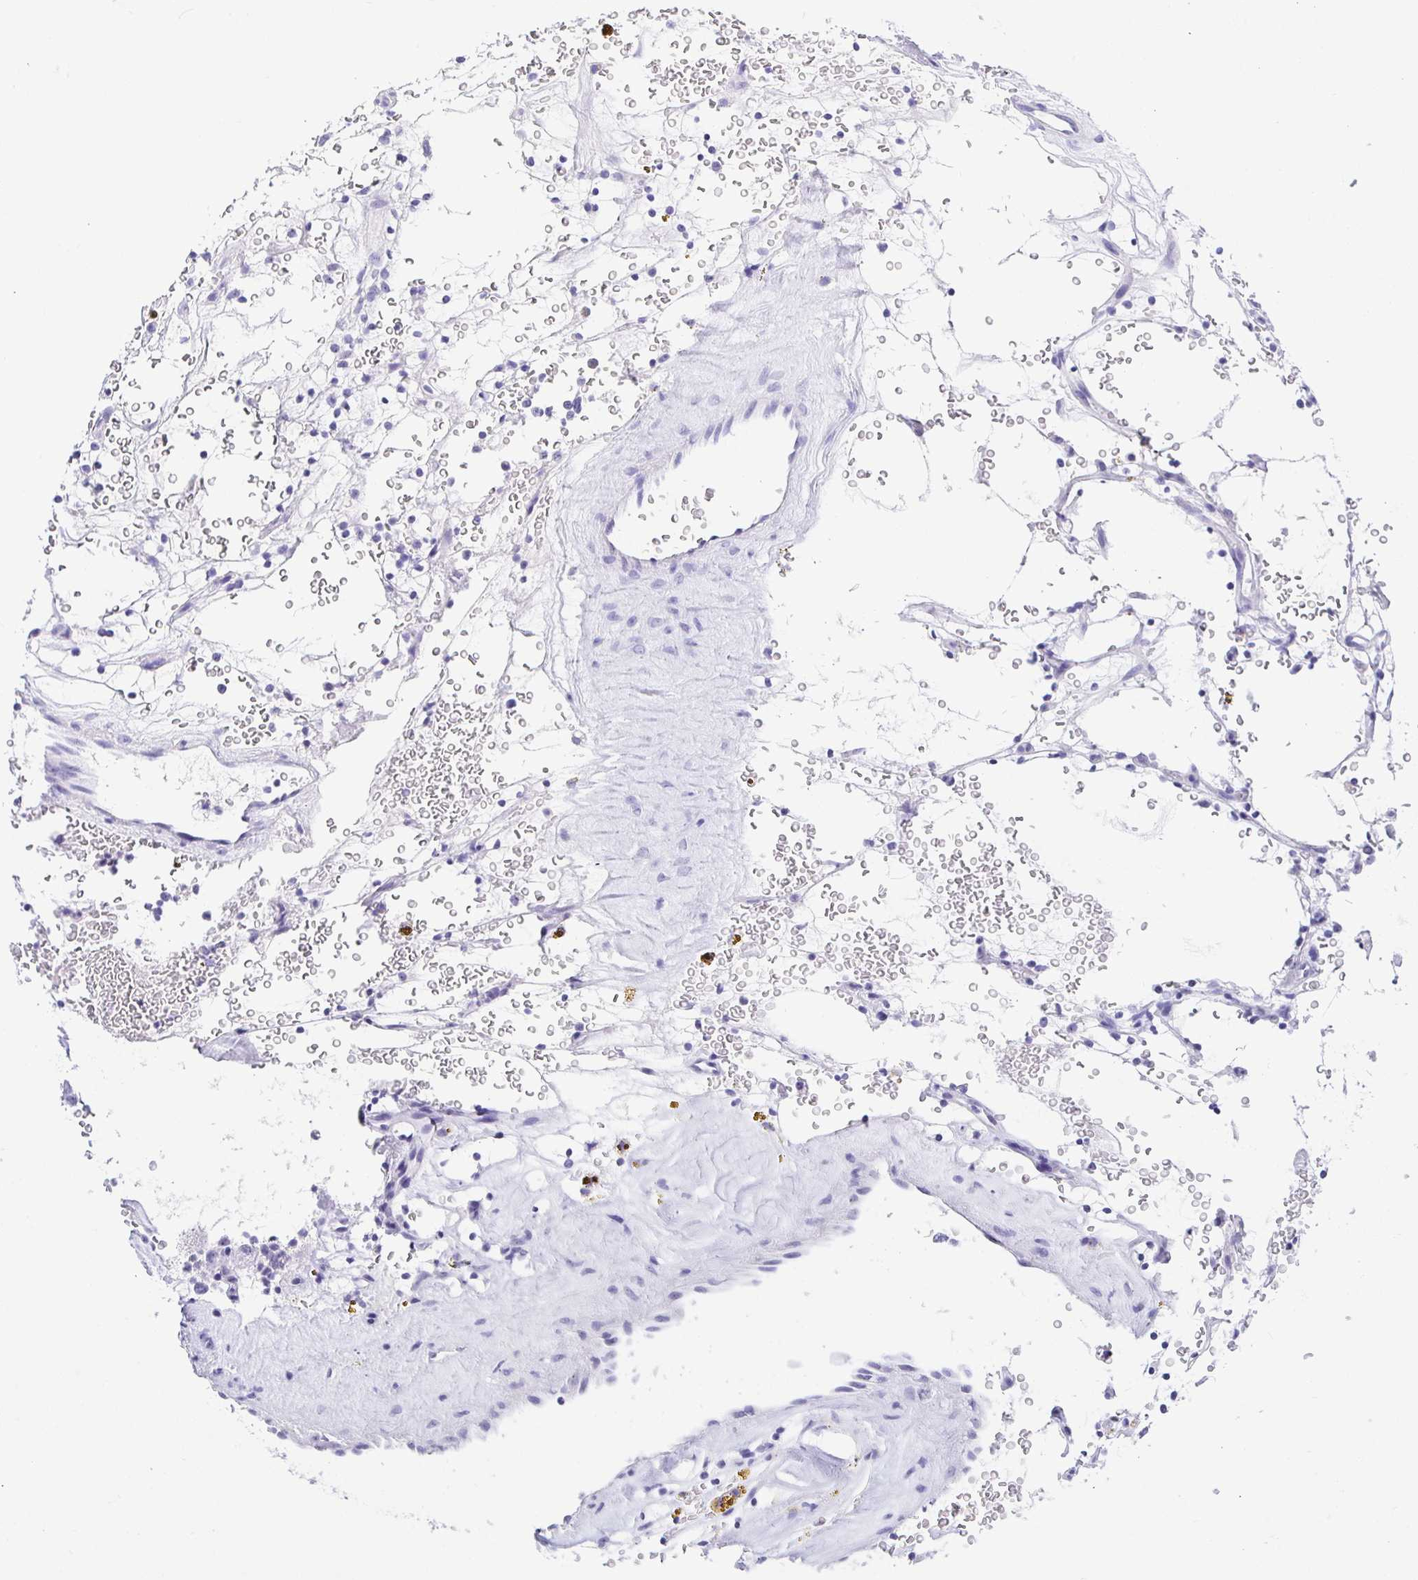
{"staining": {"intensity": "negative", "quantity": "none", "location": "none"}, "tissue": "renal cancer", "cell_type": "Tumor cells", "image_type": "cancer", "snomed": [{"axis": "morphology", "description": "Adenocarcinoma, NOS"}, {"axis": "topography", "description": "Kidney"}], "caption": "The IHC image has no significant positivity in tumor cells of renal adenocarcinoma tissue.", "gene": "PRAMEF19", "patient": {"sex": "female", "age": 64}}